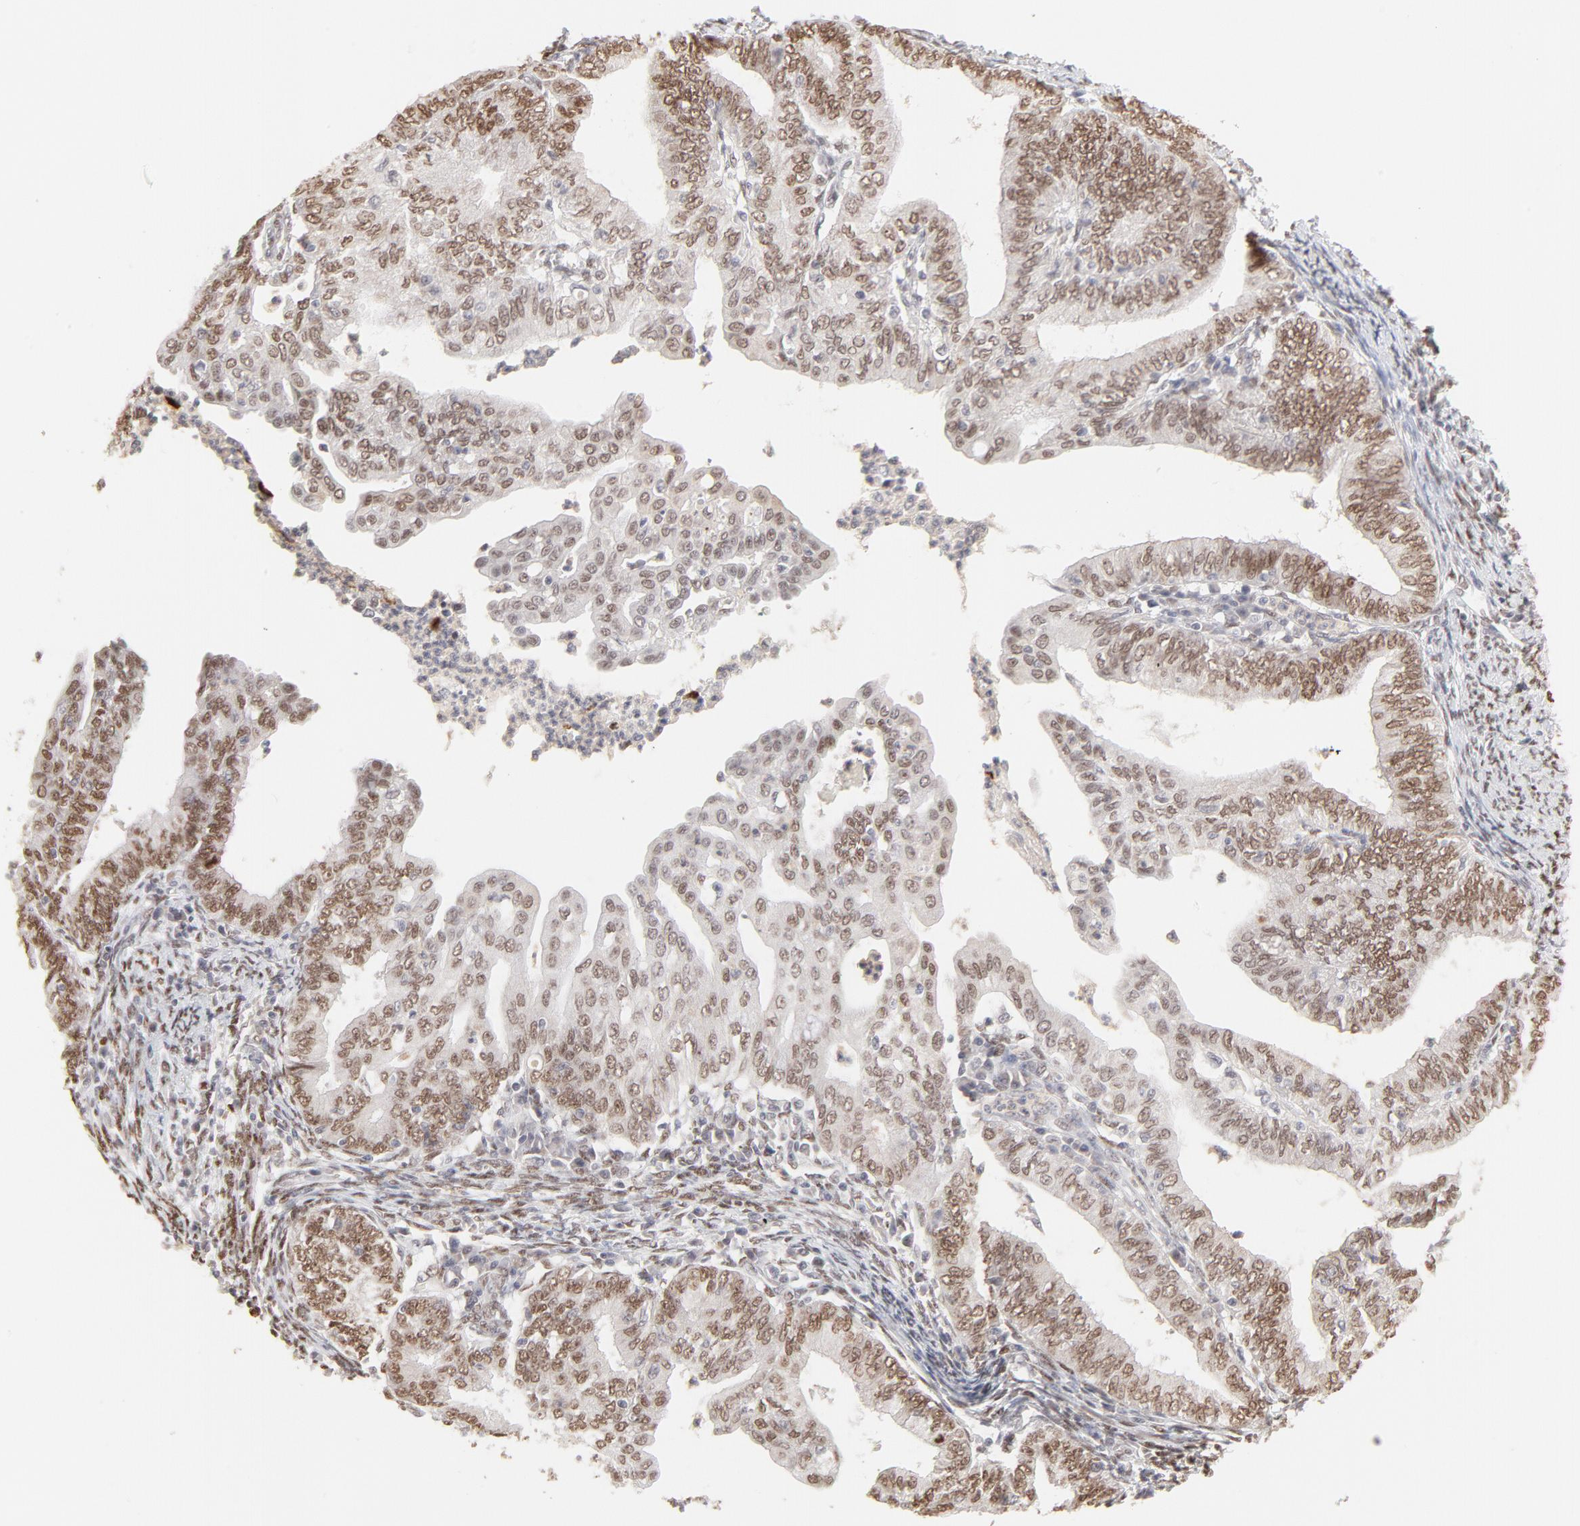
{"staining": {"intensity": "moderate", "quantity": ">75%", "location": "nuclear"}, "tissue": "endometrial cancer", "cell_type": "Tumor cells", "image_type": "cancer", "snomed": [{"axis": "morphology", "description": "Adenocarcinoma, NOS"}, {"axis": "topography", "description": "Endometrium"}], "caption": "The micrograph demonstrates a brown stain indicating the presence of a protein in the nuclear of tumor cells in endometrial cancer (adenocarcinoma). Using DAB (brown) and hematoxylin (blue) stains, captured at high magnification using brightfield microscopy.", "gene": "PBX3", "patient": {"sex": "female", "age": 66}}